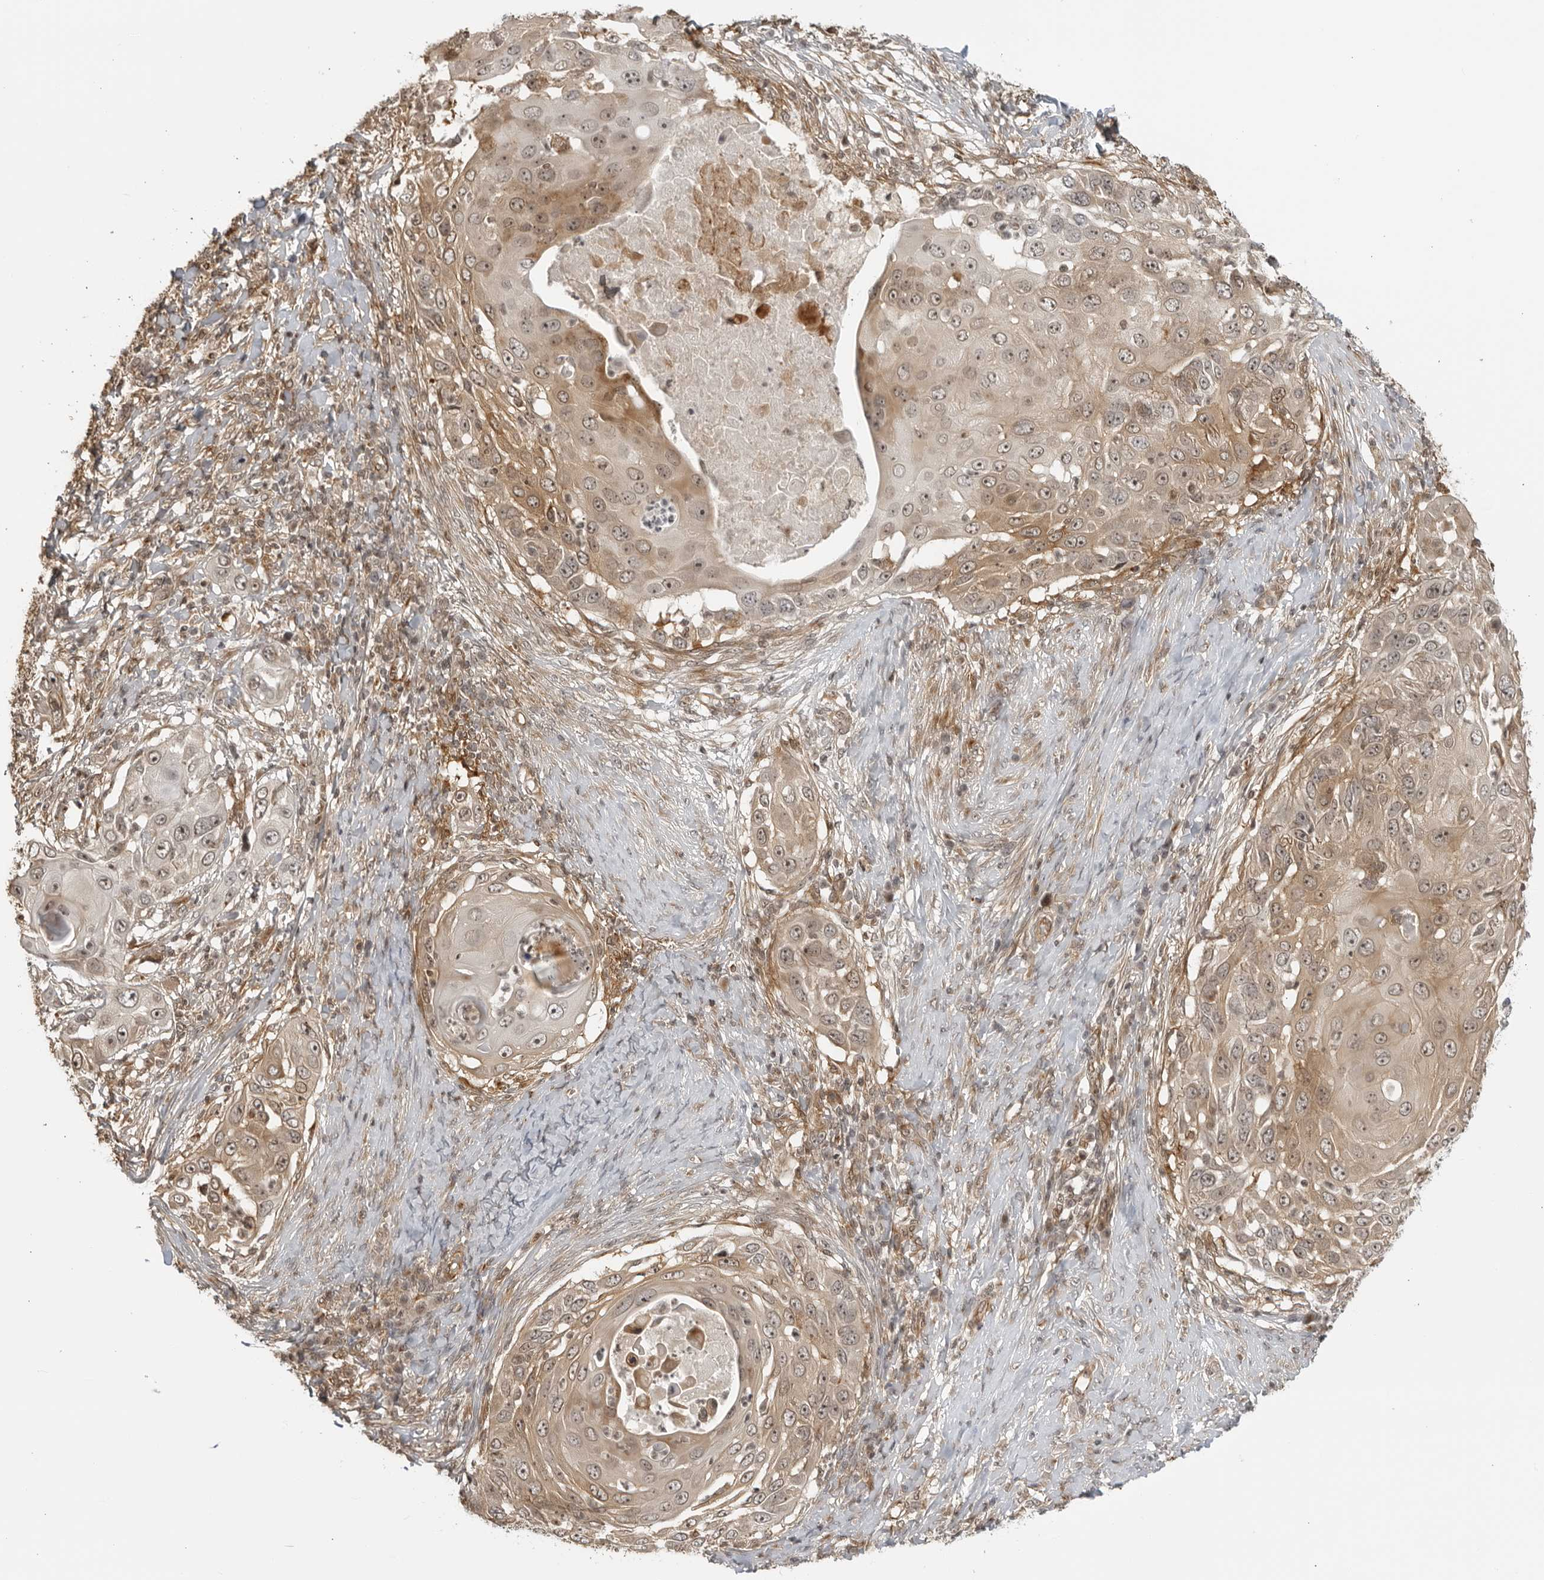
{"staining": {"intensity": "moderate", "quantity": "25%-75%", "location": "cytoplasmic/membranous,nuclear"}, "tissue": "skin cancer", "cell_type": "Tumor cells", "image_type": "cancer", "snomed": [{"axis": "morphology", "description": "Squamous cell carcinoma, NOS"}, {"axis": "topography", "description": "Skin"}], "caption": "A photomicrograph of skin squamous cell carcinoma stained for a protein demonstrates moderate cytoplasmic/membranous and nuclear brown staining in tumor cells. Using DAB (3,3'-diaminobenzidine) (brown) and hematoxylin (blue) stains, captured at high magnification using brightfield microscopy.", "gene": "TCF21", "patient": {"sex": "female", "age": 44}}